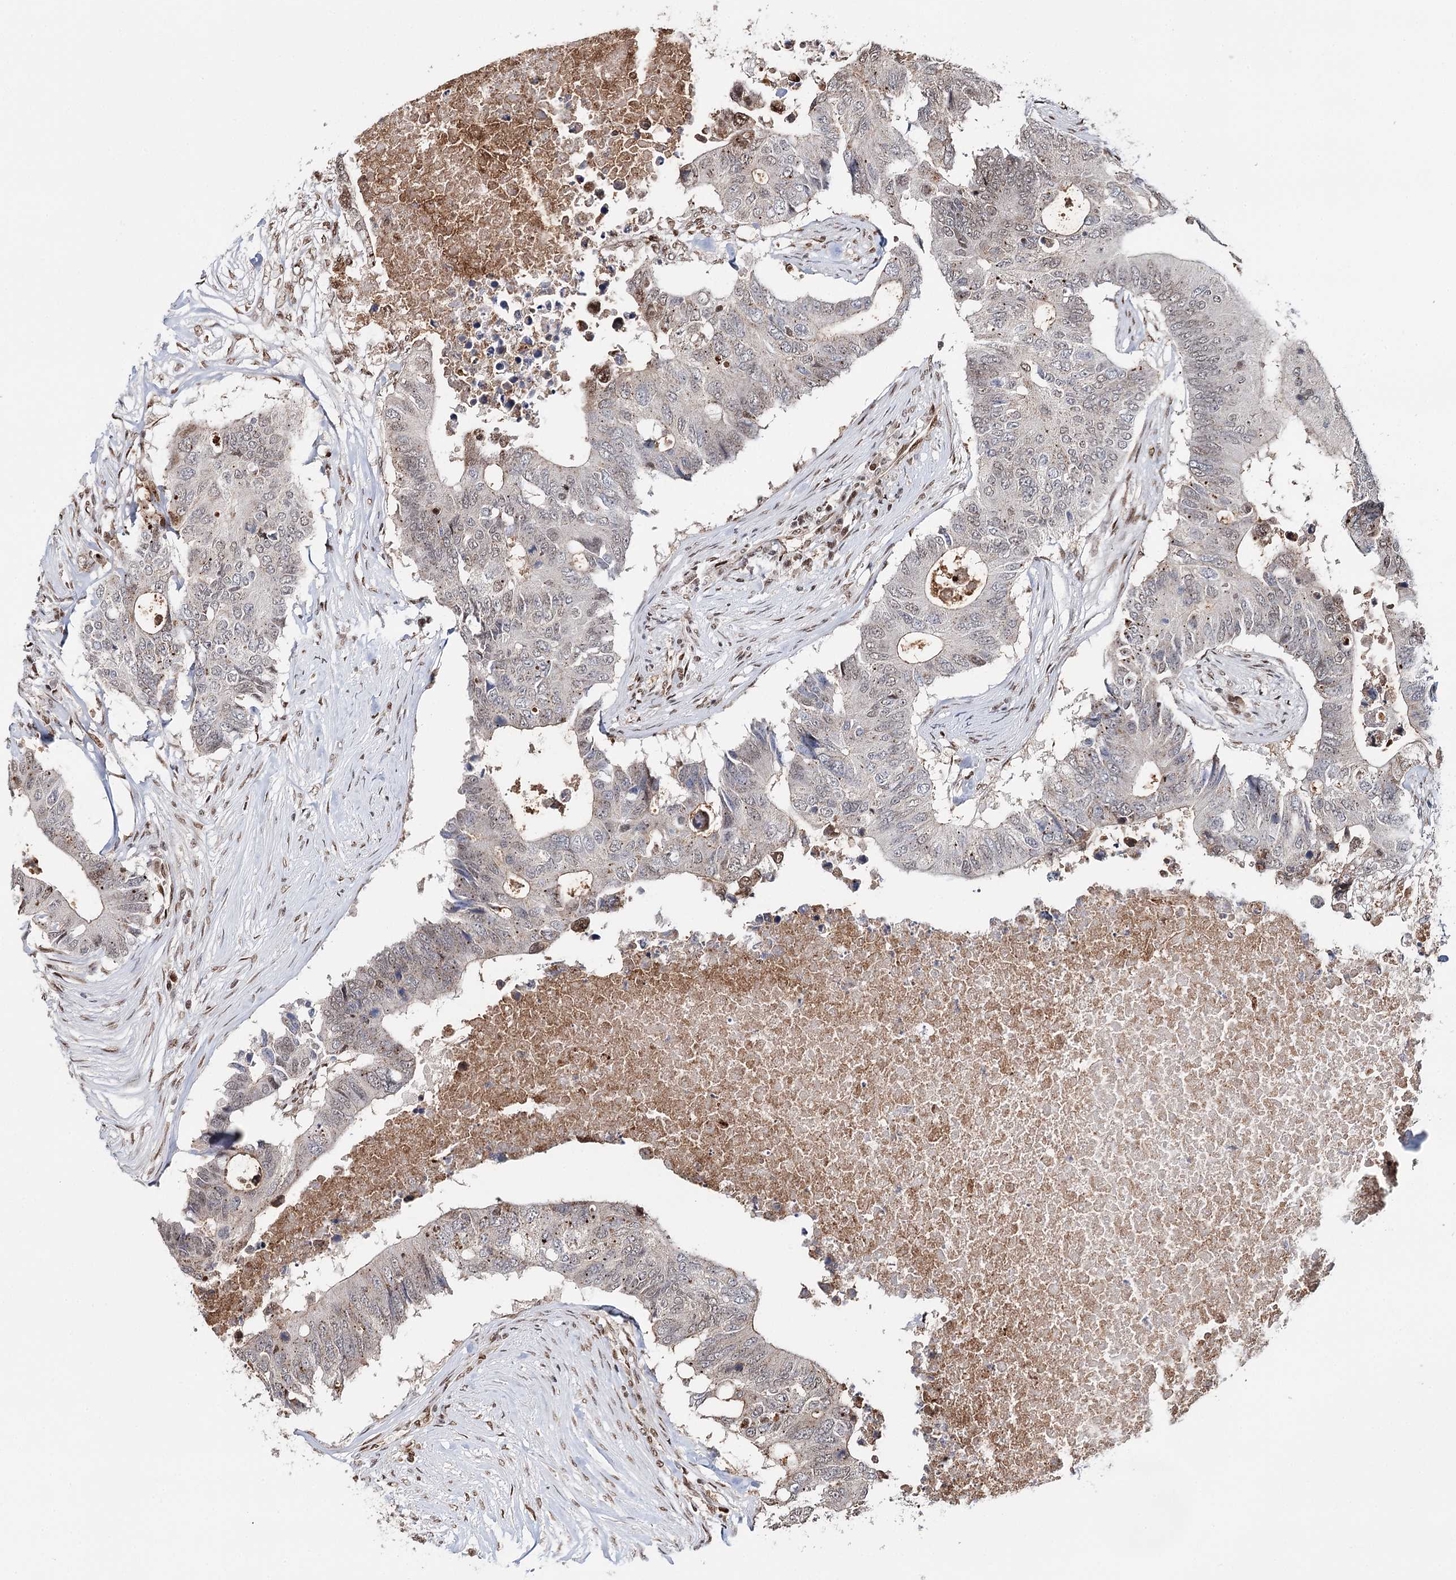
{"staining": {"intensity": "moderate", "quantity": "<25%", "location": "nuclear"}, "tissue": "colorectal cancer", "cell_type": "Tumor cells", "image_type": "cancer", "snomed": [{"axis": "morphology", "description": "Adenocarcinoma, NOS"}, {"axis": "topography", "description": "Colon"}], "caption": "The immunohistochemical stain highlights moderate nuclear expression in tumor cells of adenocarcinoma (colorectal) tissue.", "gene": "RPS27A", "patient": {"sex": "male", "age": 71}}